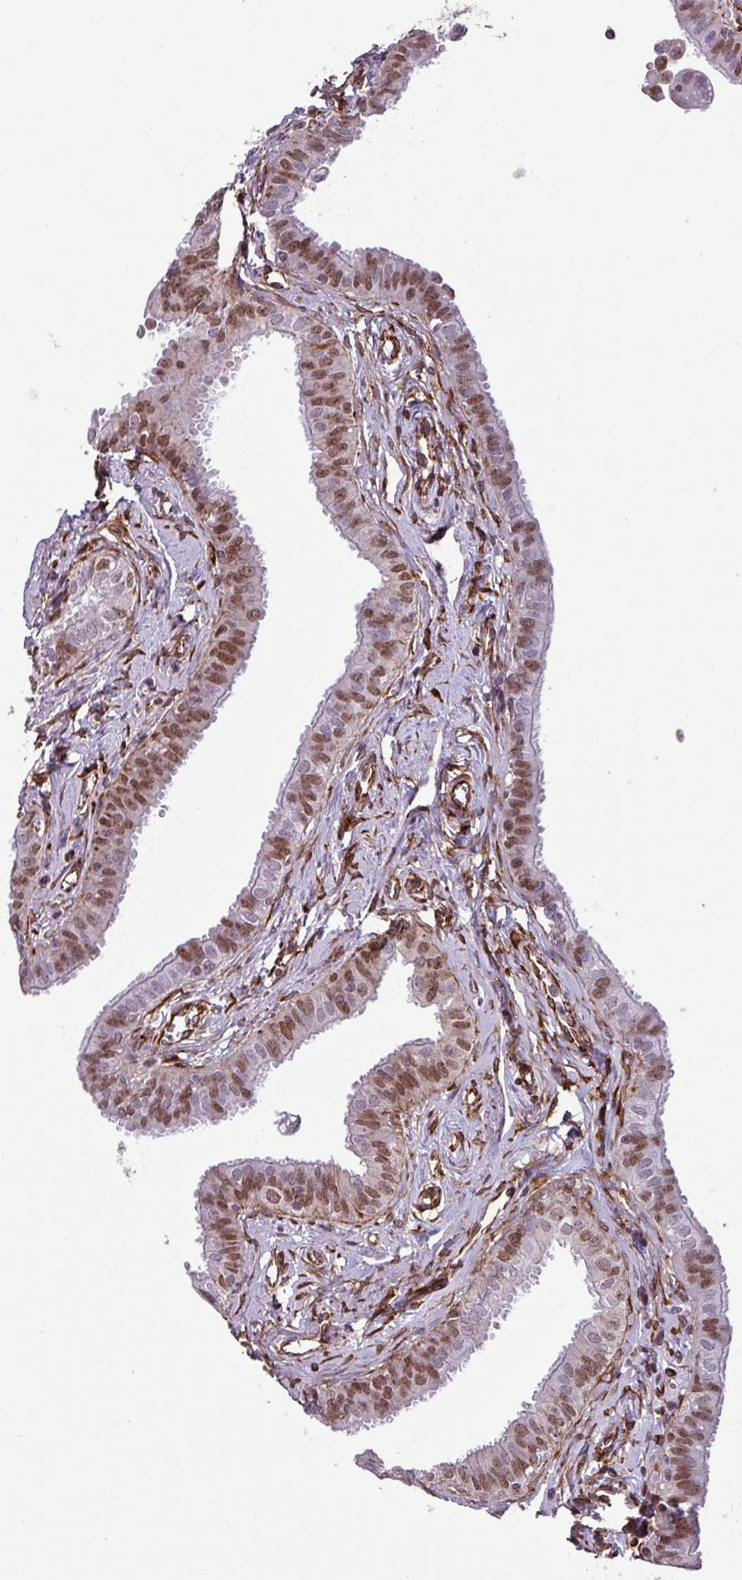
{"staining": {"intensity": "strong", "quantity": ">75%", "location": "nuclear"}, "tissue": "fallopian tube", "cell_type": "Glandular cells", "image_type": "normal", "snomed": [{"axis": "morphology", "description": "Normal tissue, NOS"}, {"axis": "morphology", "description": "Carcinoma, NOS"}, {"axis": "topography", "description": "Fallopian tube"}, {"axis": "topography", "description": "Ovary"}], "caption": "This histopathology image reveals immunohistochemistry staining of unremarkable fallopian tube, with high strong nuclear staining in approximately >75% of glandular cells.", "gene": "CHD3", "patient": {"sex": "female", "age": 59}}